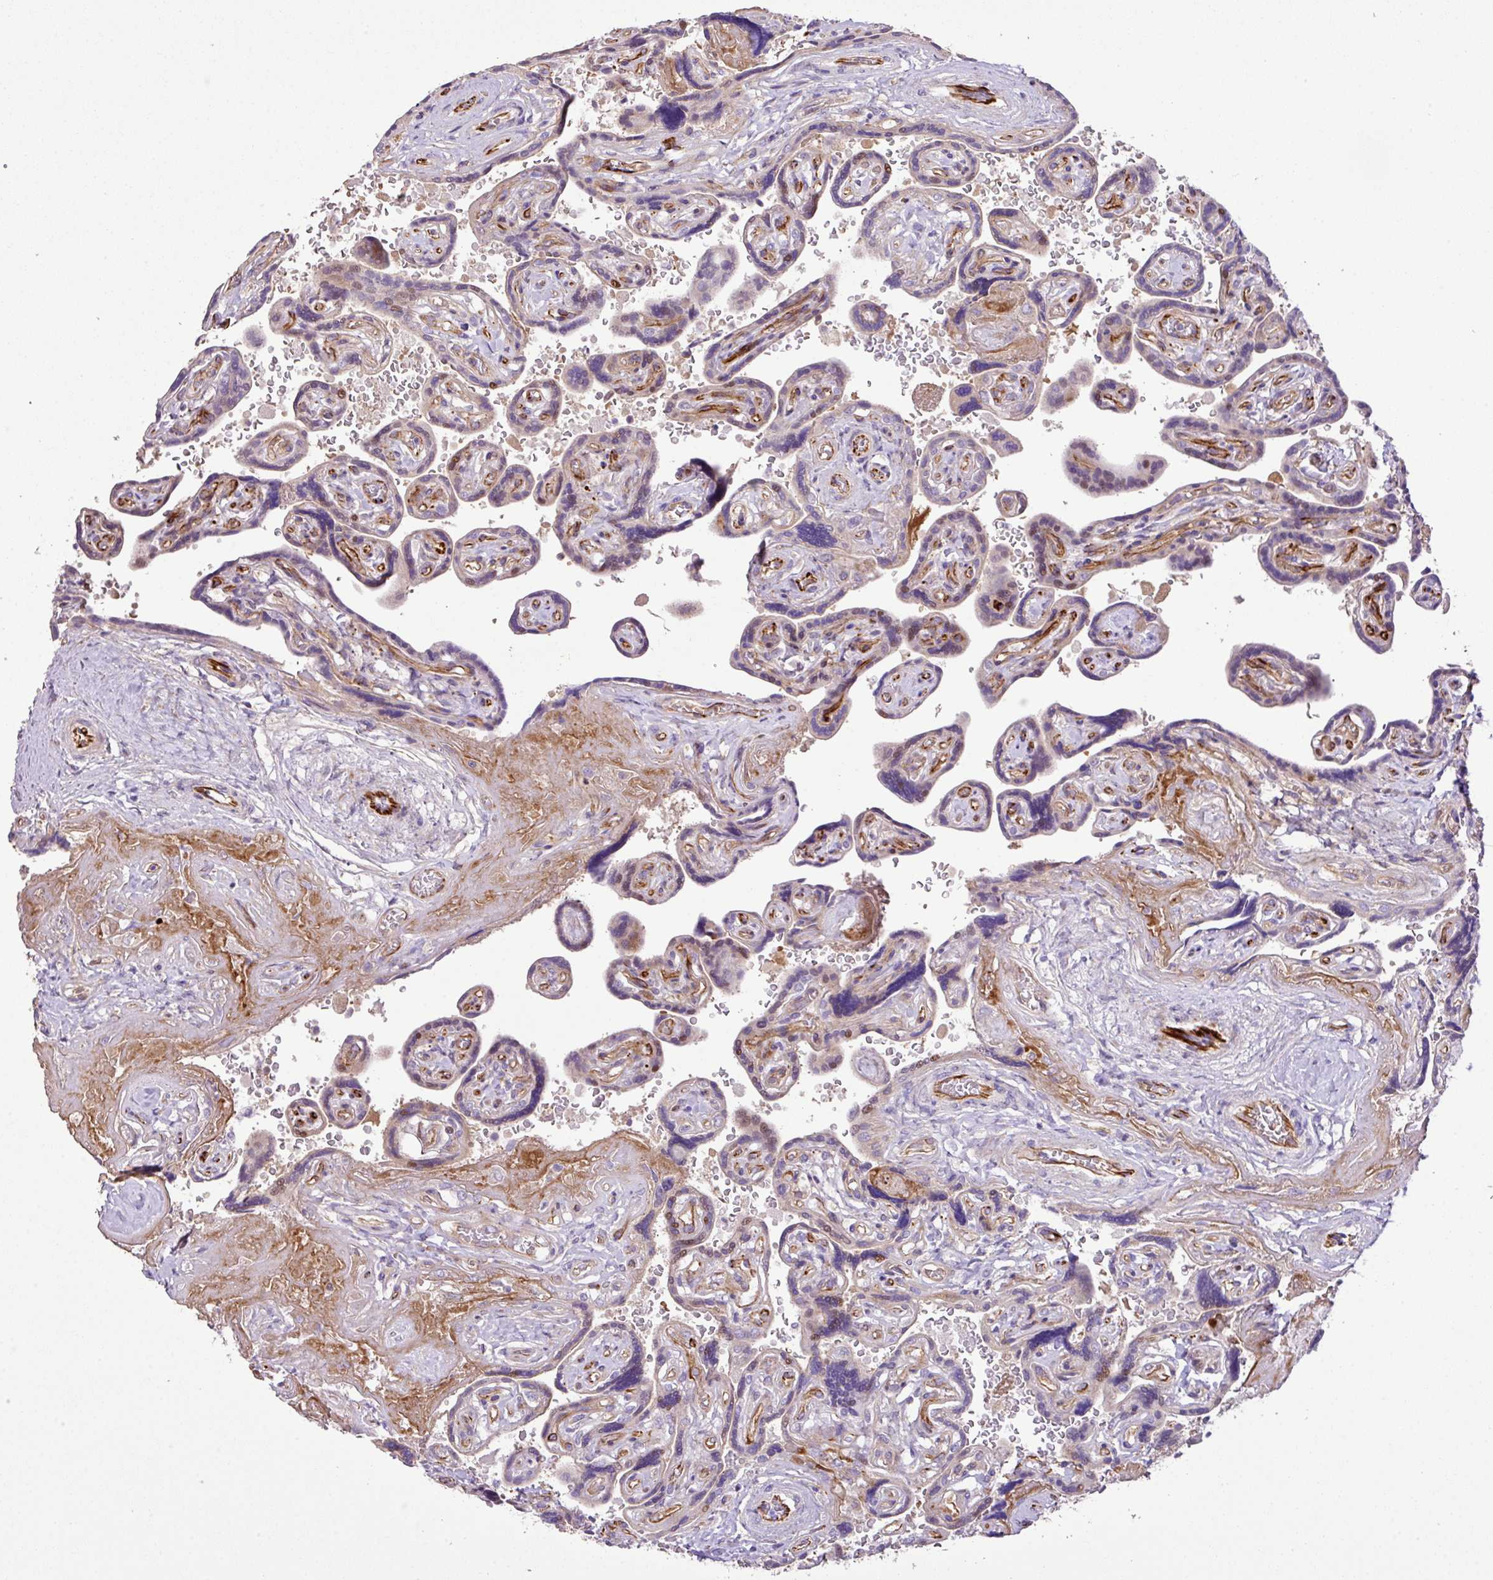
{"staining": {"intensity": "negative", "quantity": "none", "location": "none"}, "tissue": "placenta", "cell_type": "Trophoblastic cells", "image_type": "normal", "snomed": [{"axis": "morphology", "description": "Normal tissue, NOS"}, {"axis": "topography", "description": "Placenta"}], "caption": "DAB (3,3'-diaminobenzidine) immunohistochemical staining of benign human placenta demonstrates no significant staining in trophoblastic cells.", "gene": "CTXN2", "patient": {"sex": "female", "age": 32}}